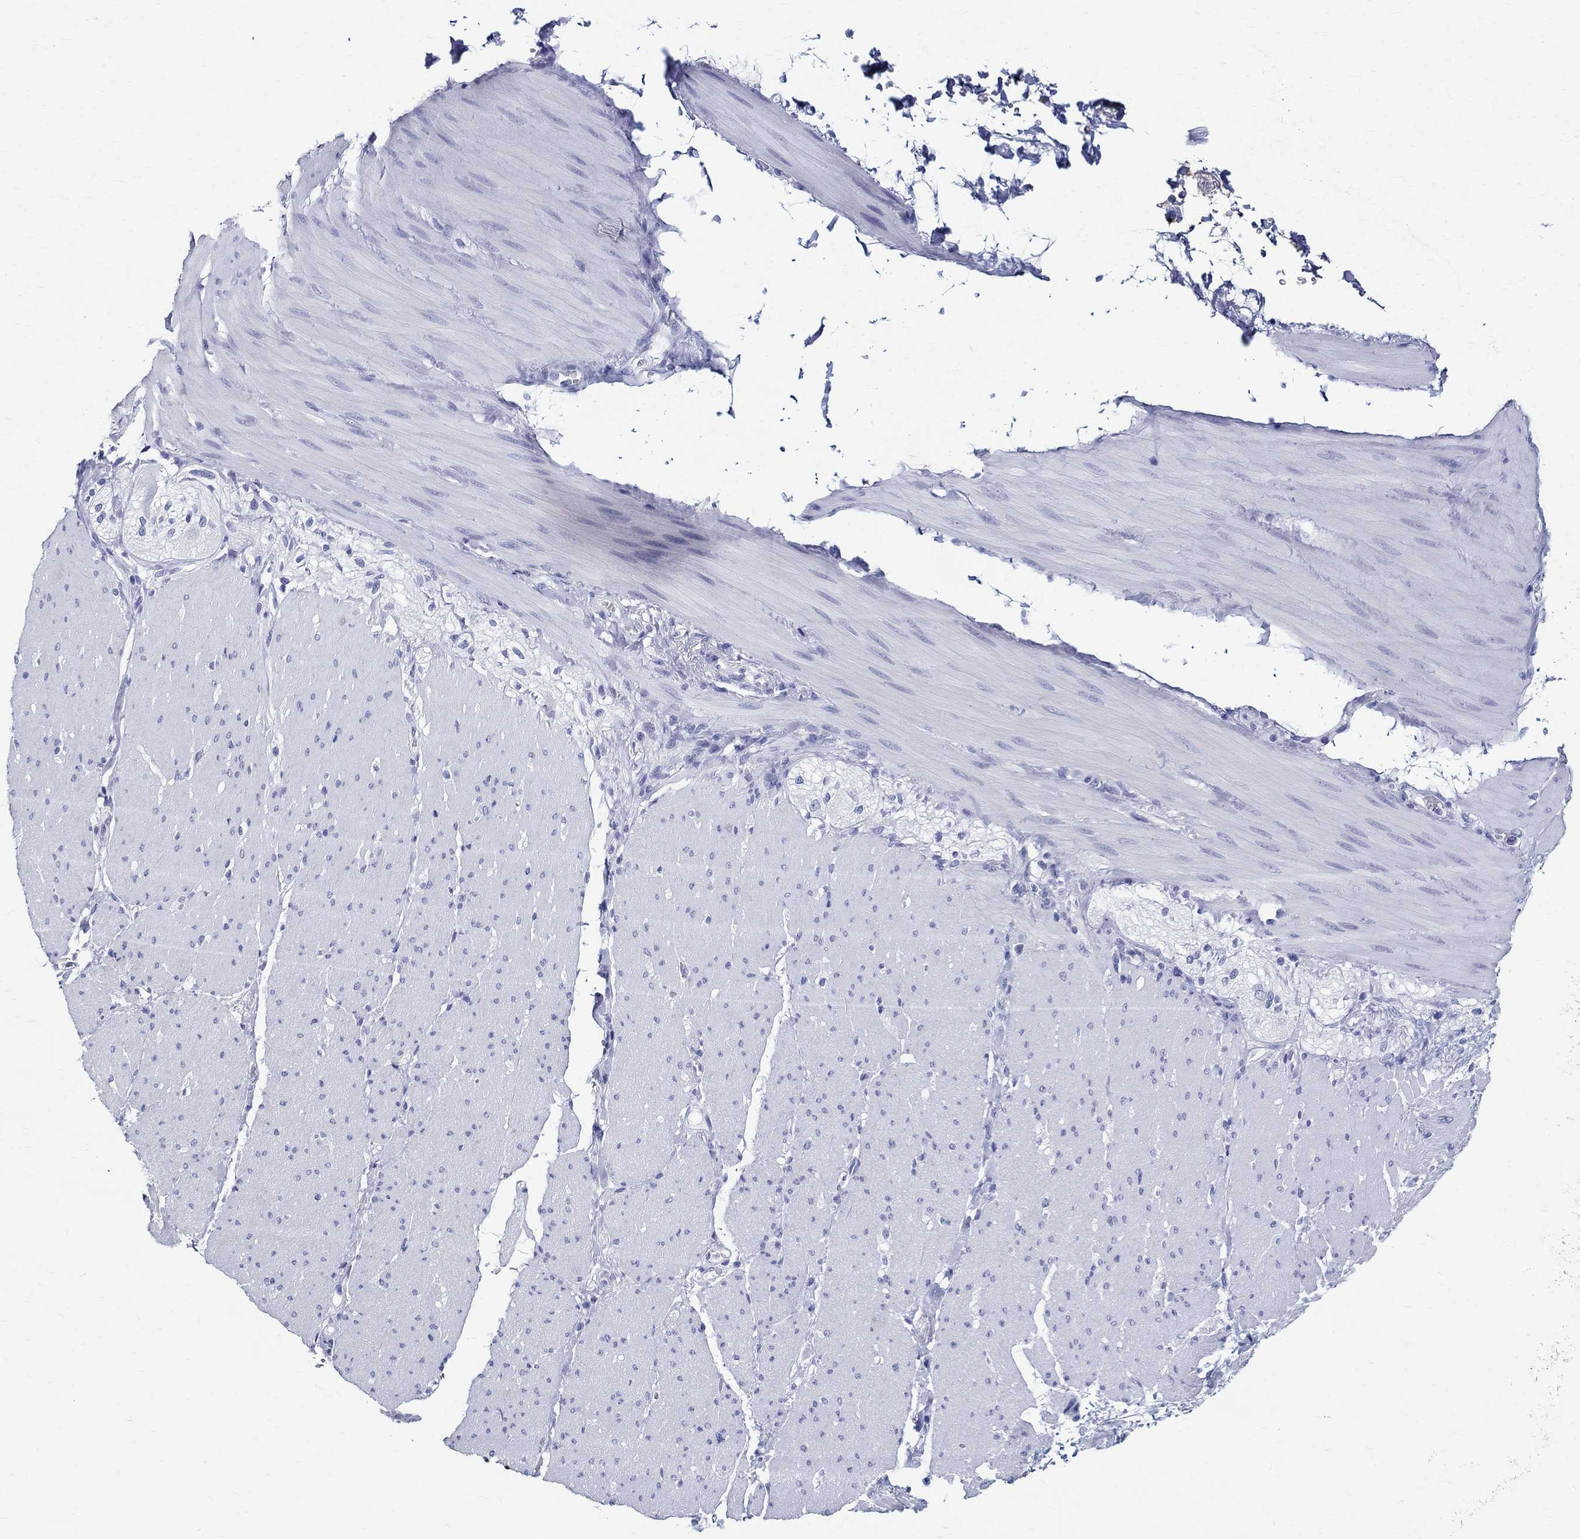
{"staining": {"intensity": "negative", "quantity": "none", "location": "none"}, "tissue": "adipose tissue", "cell_type": "Adipocytes", "image_type": "normal", "snomed": [{"axis": "morphology", "description": "Normal tissue, NOS"}, {"axis": "topography", "description": "Smooth muscle"}, {"axis": "topography", "description": "Duodenum"}, {"axis": "topography", "description": "Peripheral nerve tissue"}], "caption": "Immunohistochemistry (IHC) micrograph of unremarkable adipose tissue stained for a protein (brown), which reveals no staining in adipocytes.", "gene": "BSPRY", "patient": {"sex": "female", "age": 61}}